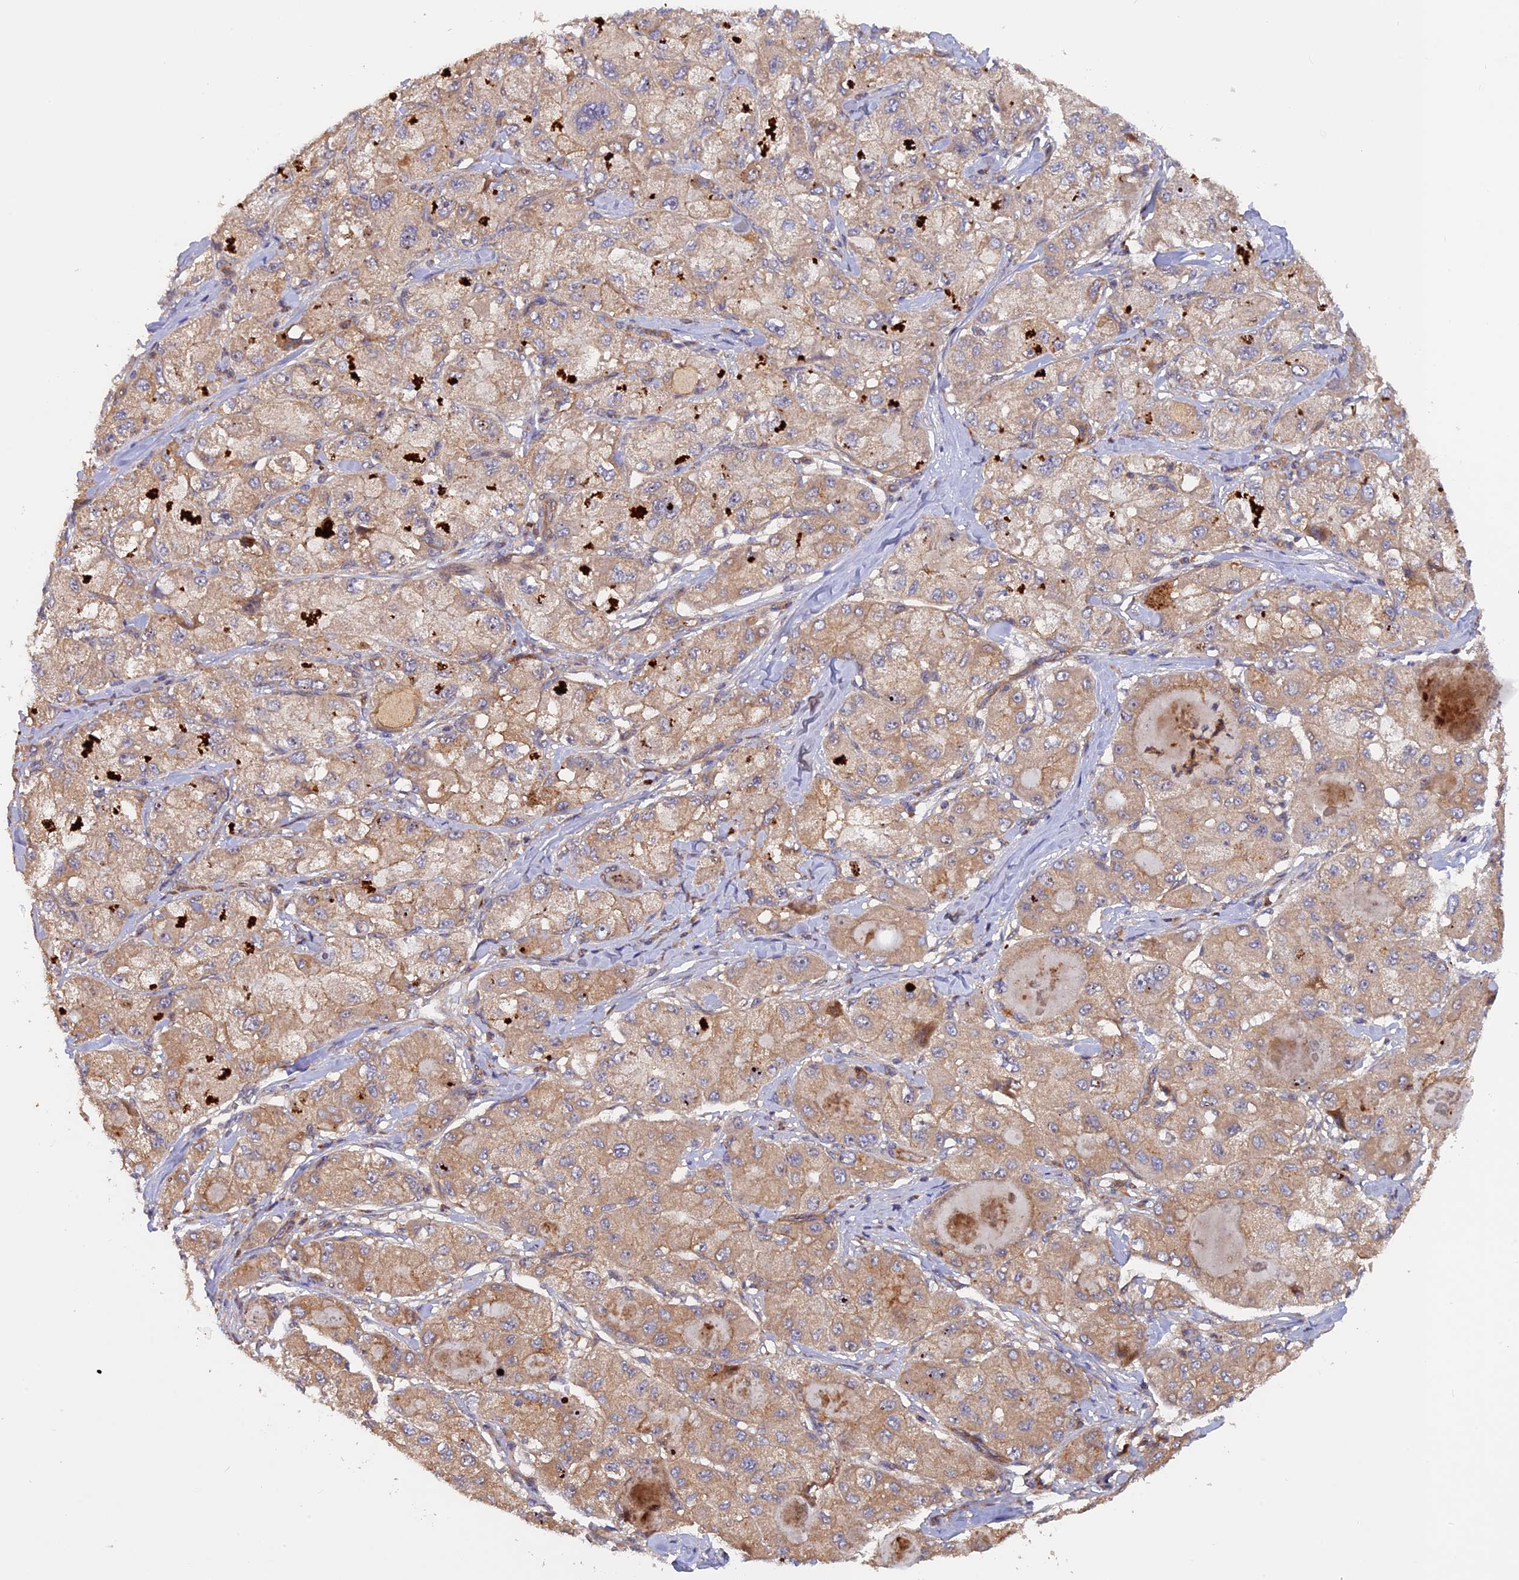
{"staining": {"intensity": "moderate", "quantity": ">75%", "location": "cytoplasmic/membranous"}, "tissue": "liver cancer", "cell_type": "Tumor cells", "image_type": "cancer", "snomed": [{"axis": "morphology", "description": "Carcinoma, Hepatocellular, NOS"}, {"axis": "topography", "description": "Liver"}], "caption": "Brown immunohistochemical staining in human liver cancer (hepatocellular carcinoma) reveals moderate cytoplasmic/membranous staining in approximately >75% of tumor cells. The staining was performed using DAB (3,3'-diaminobenzidine) to visualize the protein expression in brown, while the nuclei were stained in blue with hematoxylin (Magnification: 20x).", "gene": "FERMT1", "patient": {"sex": "male", "age": 80}}